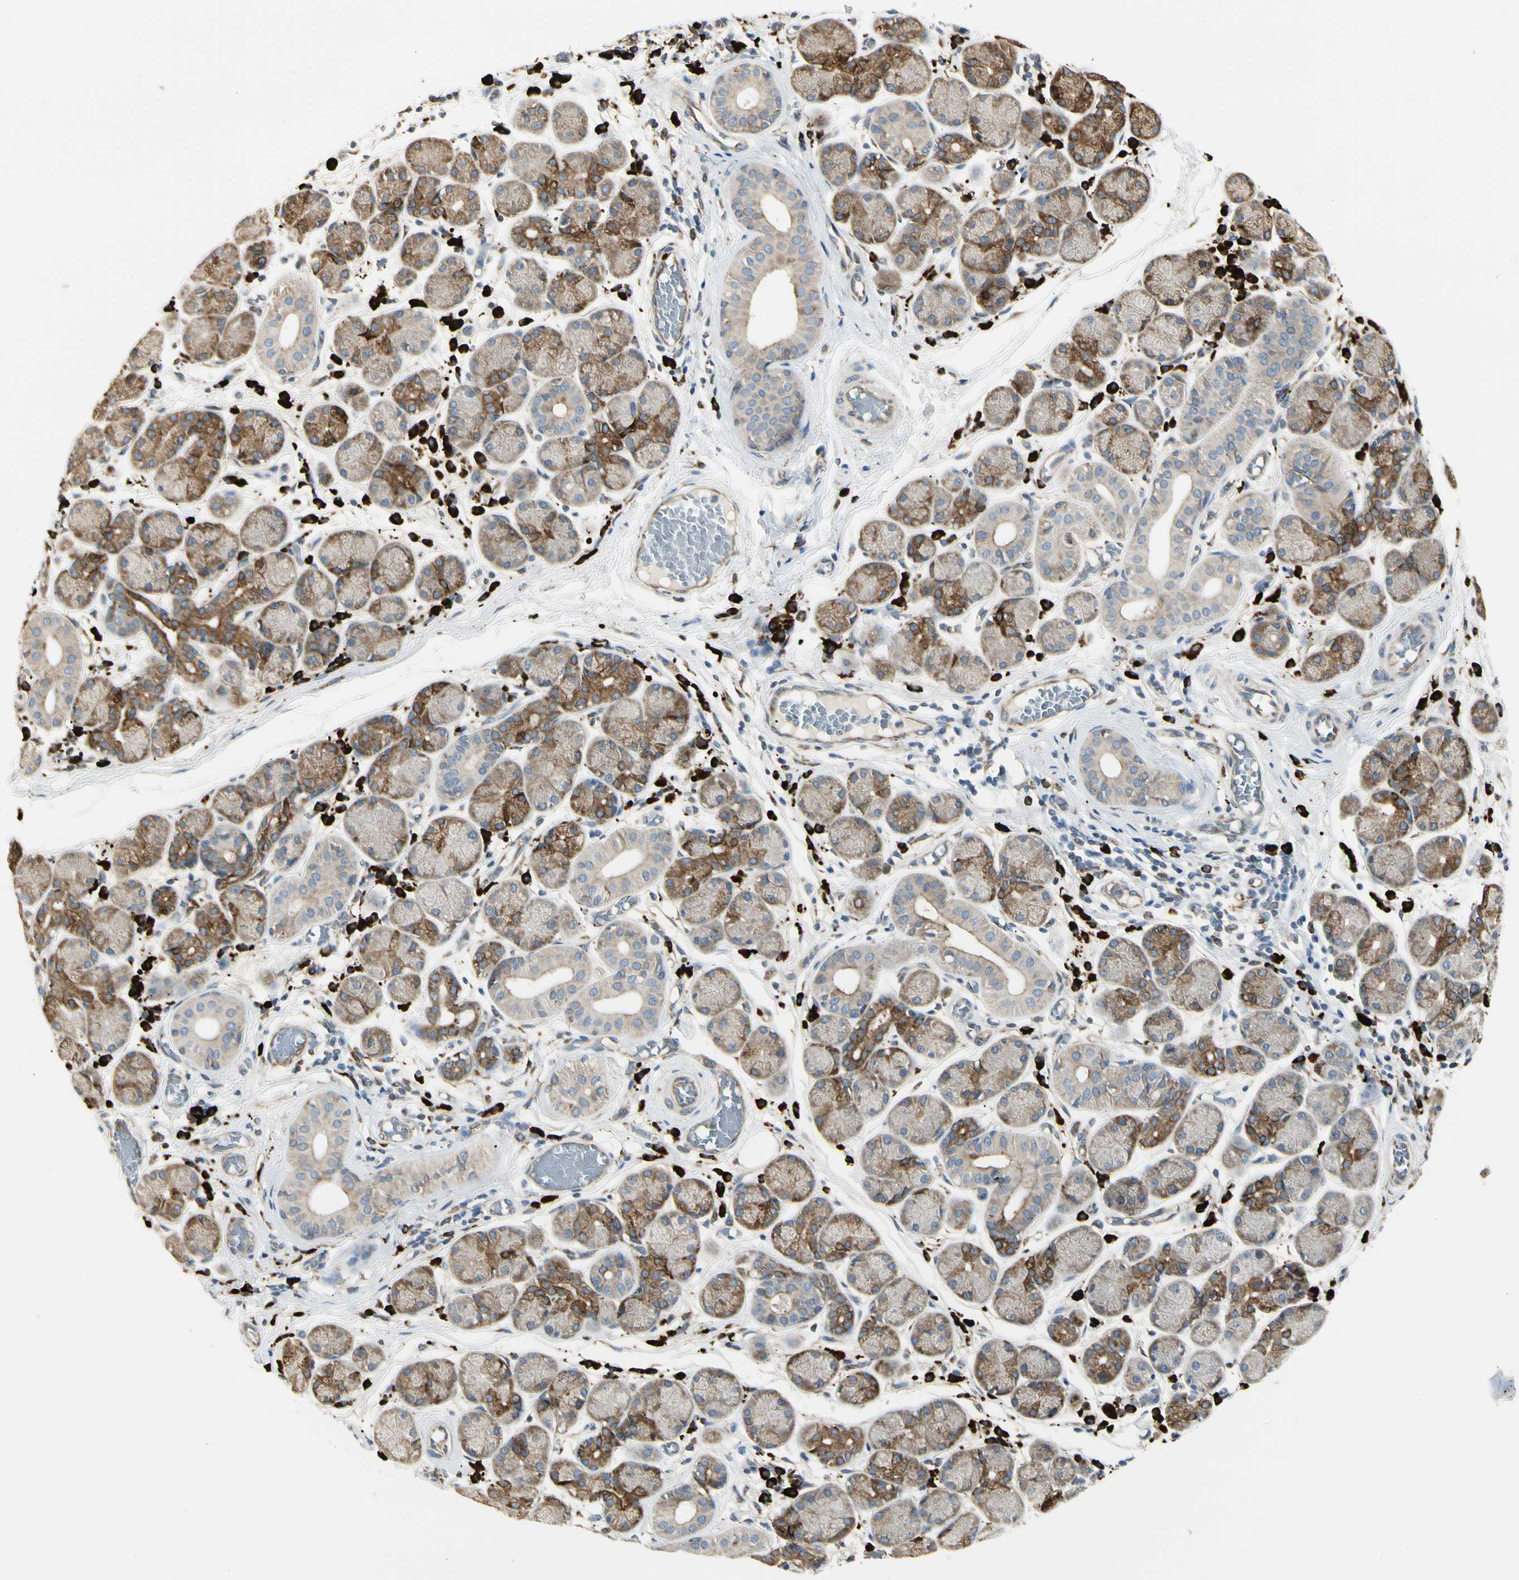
{"staining": {"intensity": "moderate", "quantity": "25%-75%", "location": "cytoplasmic/membranous"}, "tissue": "salivary gland", "cell_type": "Glandular cells", "image_type": "normal", "snomed": [{"axis": "morphology", "description": "Normal tissue, NOS"}, {"axis": "topography", "description": "Salivary gland"}], "caption": "Moderate cytoplasmic/membranous staining for a protein is identified in approximately 25%-75% of glandular cells of benign salivary gland using immunohistochemistry.", "gene": "HSP90B1", "patient": {"sex": "female", "age": 24}}